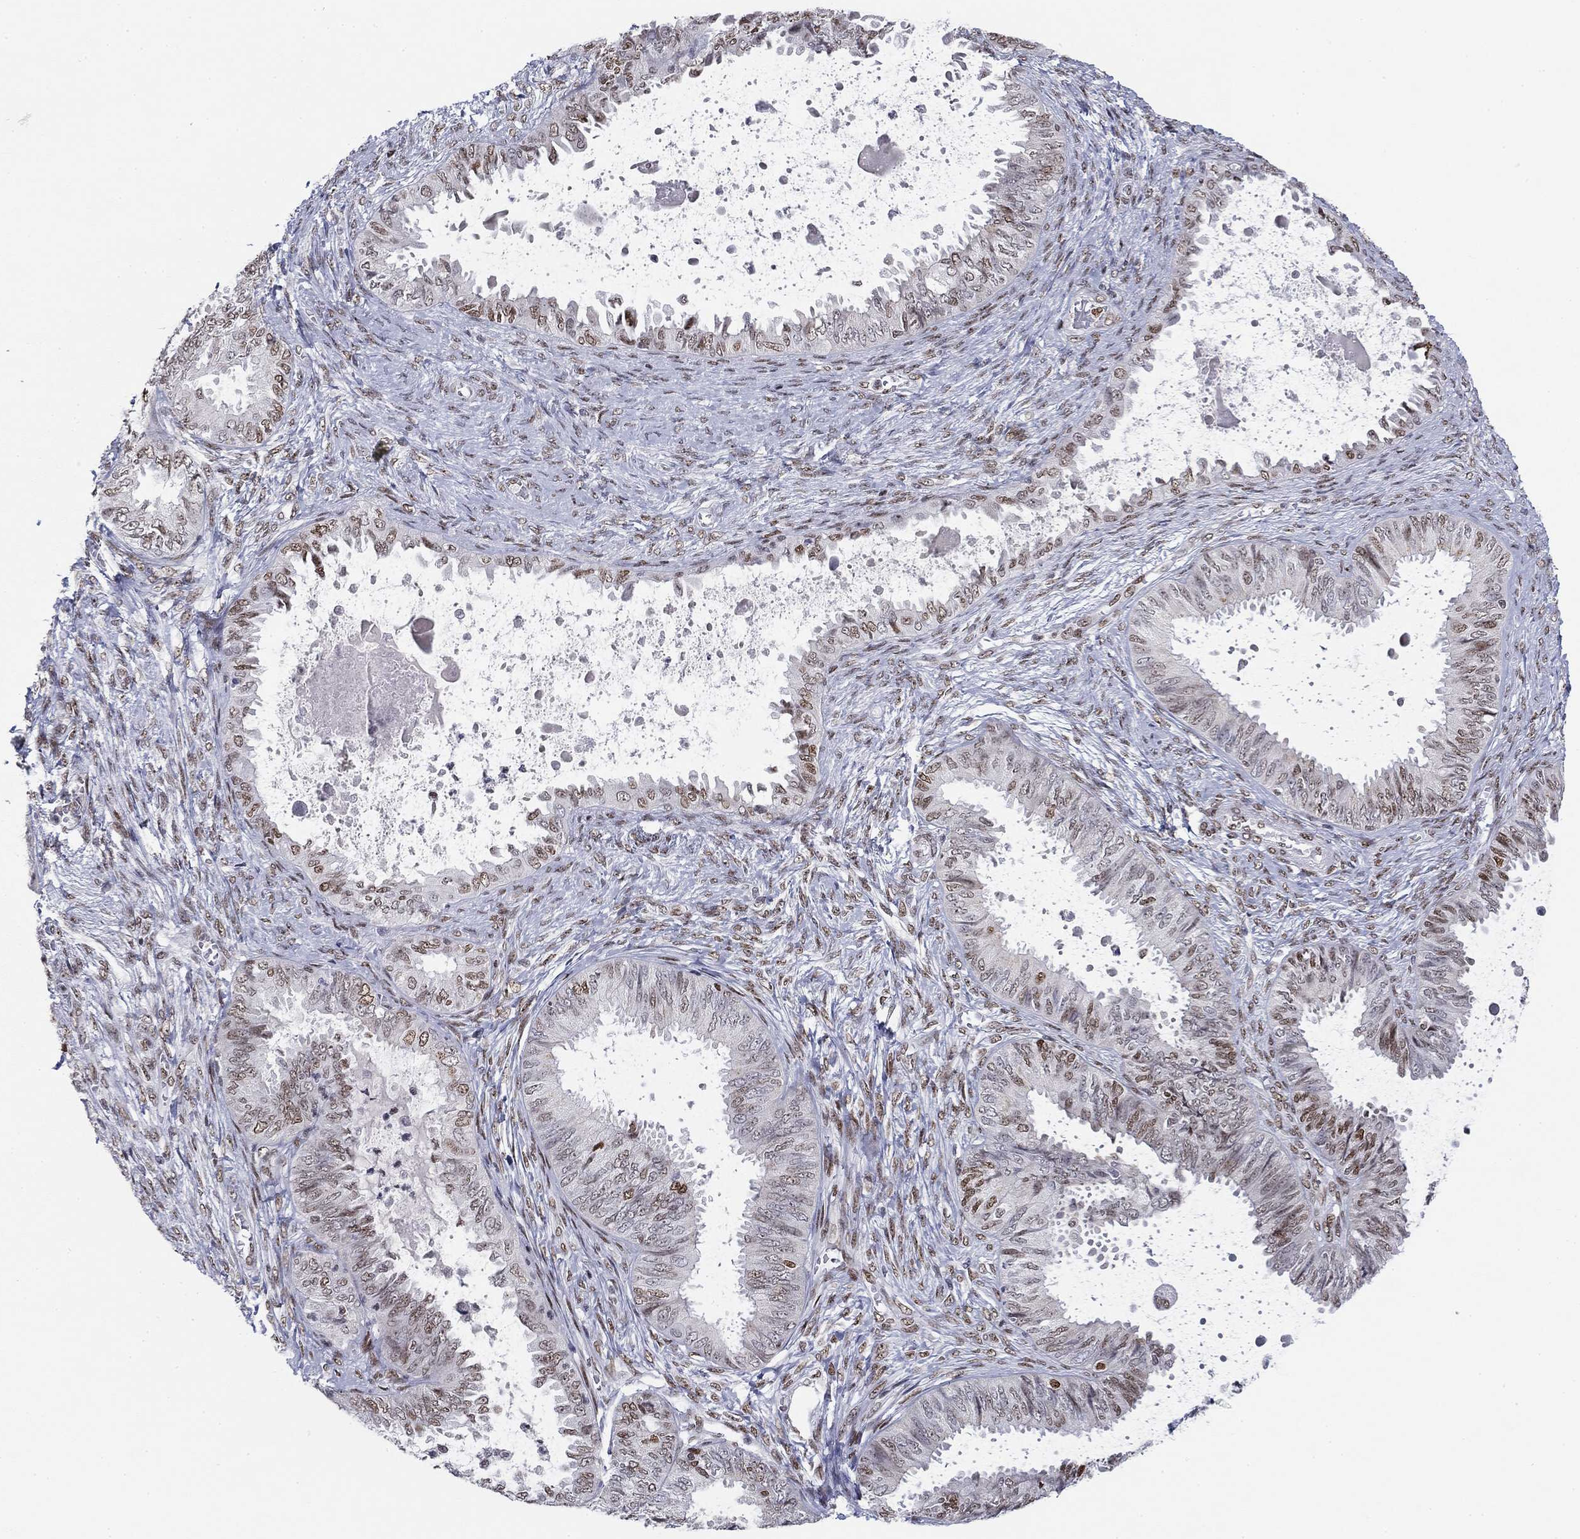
{"staining": {"intensity": "moderate", "quantity": "<25%", "location": "nuclear"}, "tissue": "ovarian cancer", "cell_type": "Tumor cells", "image_type": "cancer", "snomed": [{"axis": "morphology", "description": "Carcinoma, endometroid"}, {"axis": "topography", "description": "Ovary"}], "caption": "Moderate nuclear positivity is identified in about <25% of tumor cells in ovarian cancer (endometroid carcinoma).", "gene": "MDC1", "patient": {"sex": "female", "age": 70}}